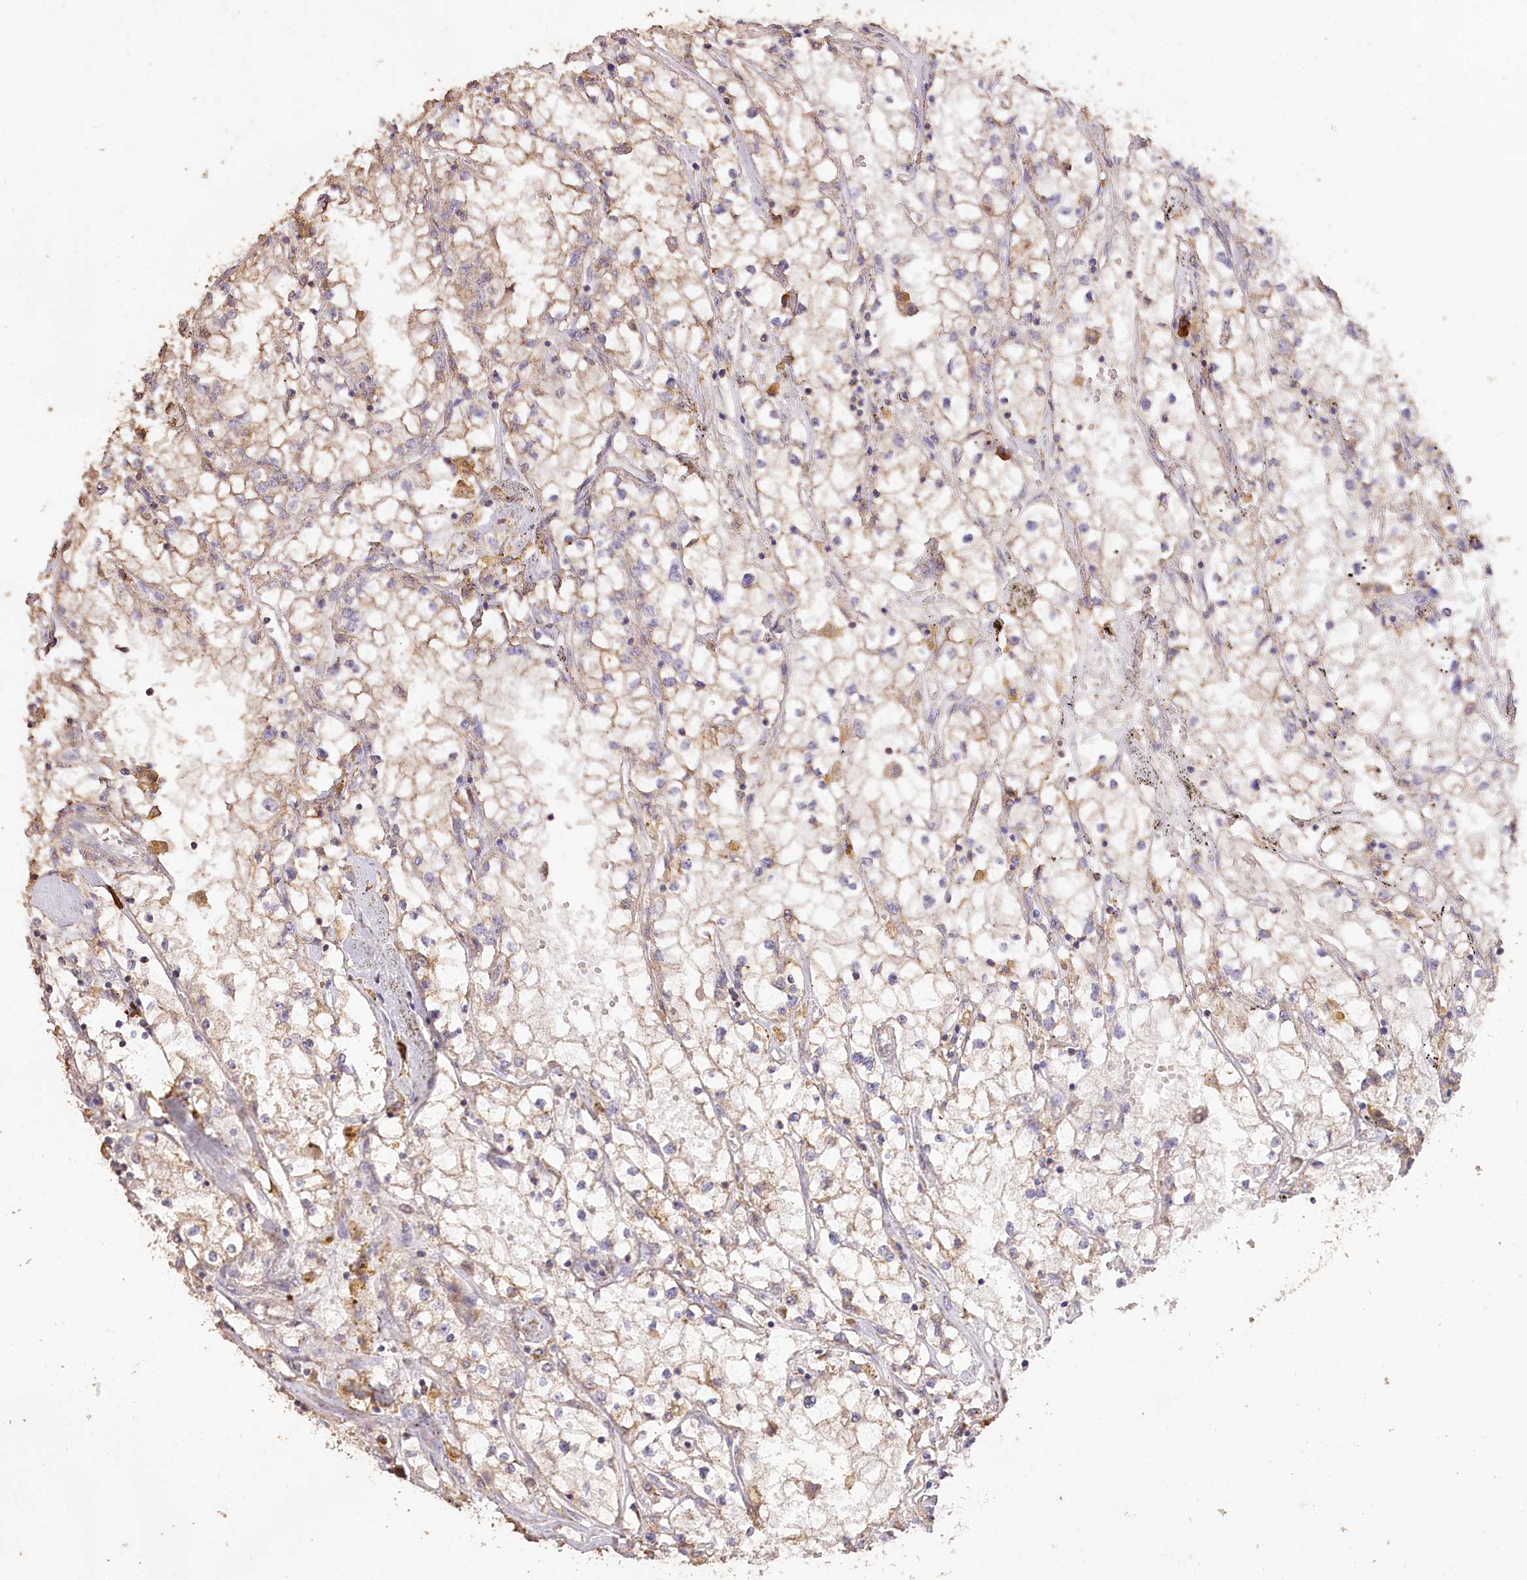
{"staining": {"intensity": "negative", "quantity": "none", "location": "none"}, "tissue": "renal cancer", "cell_type": "Tumor cells", "image_type": "cancer", "snomed": [{"axis": "morphology", "description": "Adenocarcinoma, NOS"}, {"axis": "topography", "description": "Kidney"}], "caption": "The micrograph exhibits no significant expression in tumor cells of adenocarcinoma (renal).", "gene": "IREB2", "patient": {"sex": "male", "age": 56}}